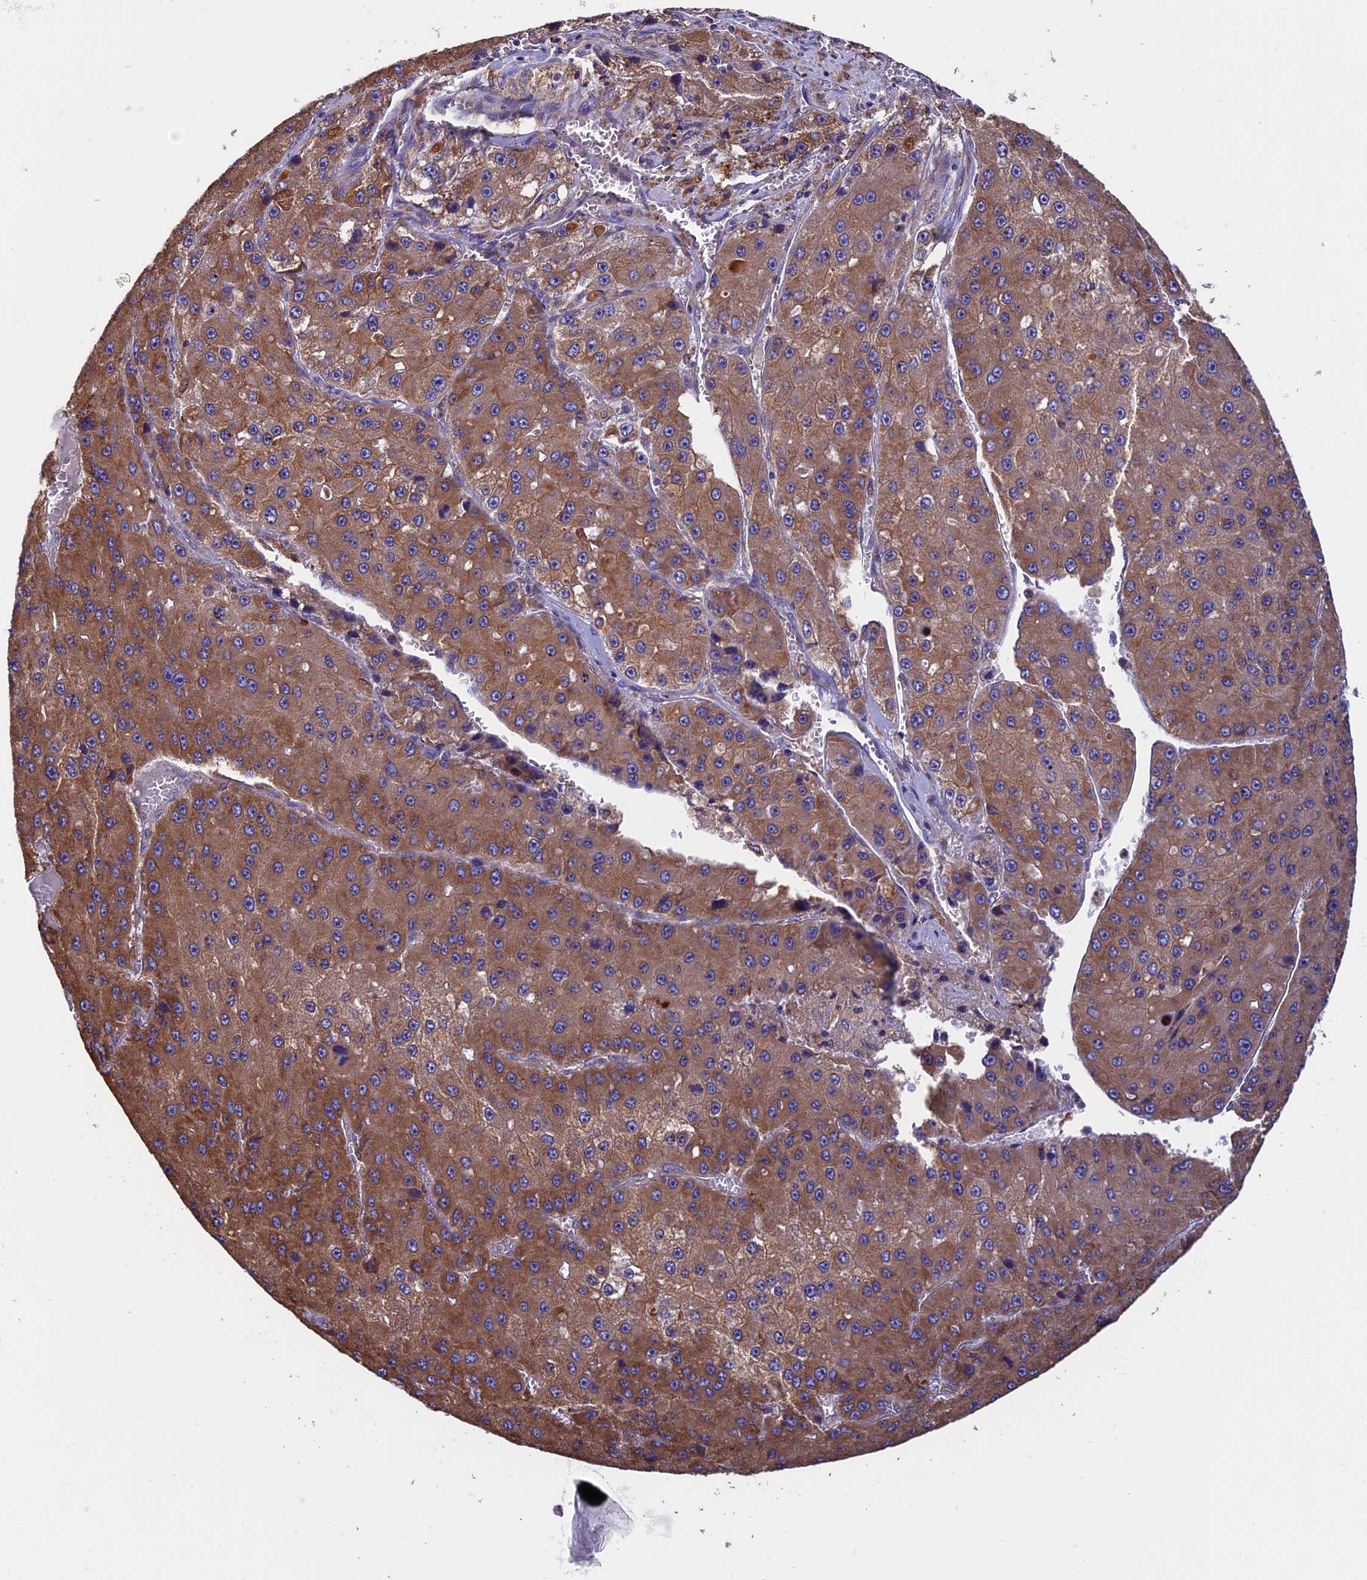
{"staining": {"intensity": "moderate", "quantity": ">75%", "location": "cytoplasmic/membranous"}, "tissue": "liver cancer", "cell_type": "Tumor cells", "image_type": "cancer", "snomed": [{"axis": "morphology", "description": "Carcinoma, Hepatocellular, NOS"}, {"axis": "topography", "description": "Liver"}], "caption": "This image demonstrates liver cancer stained with immunohistochemistry to label a protein in brown. The cytoplasmic/membranous of tumor cells show moderate positivity for the protein. Nuclei are counter-stained blue.", "gene": "BTBD3", "patient": {"sex": "female", "age": 73}}